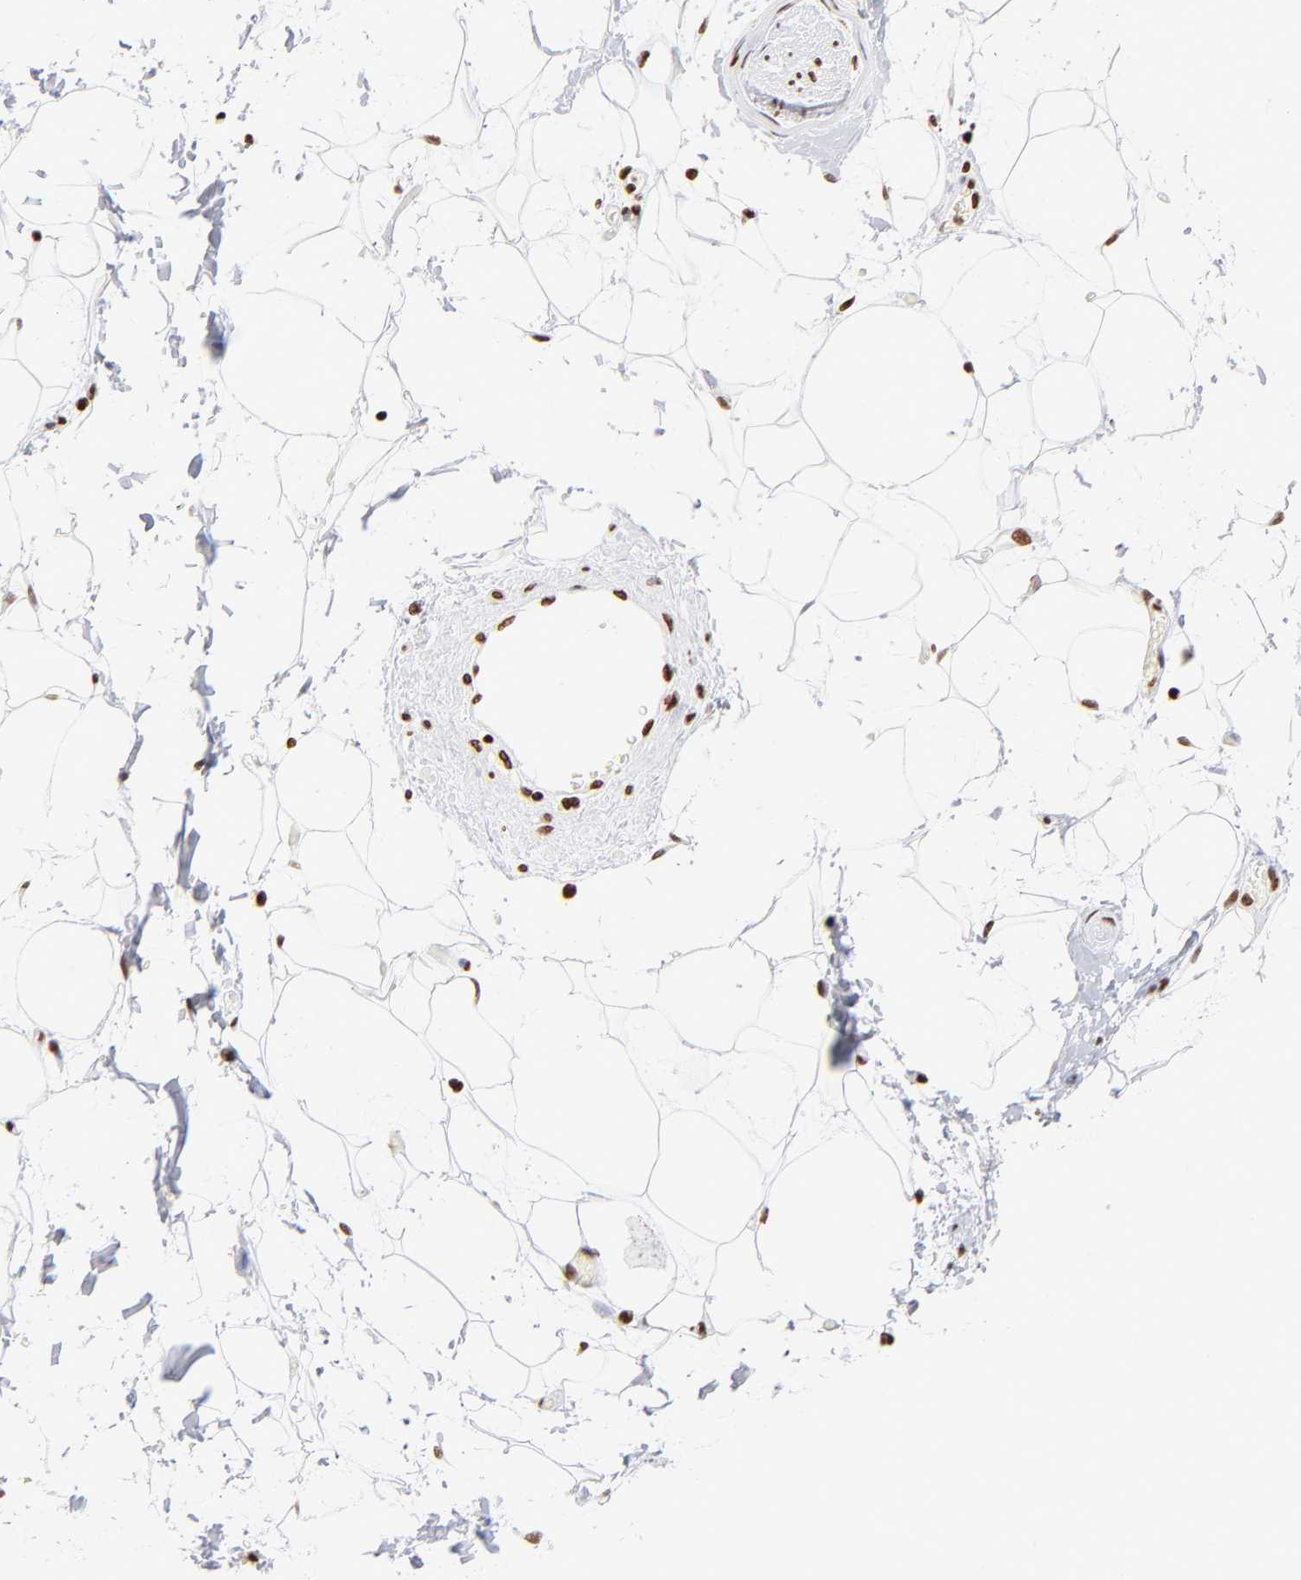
{"staining": {"intensity": "moderate", "quantity": ">75%", "location": "nuclear"}, "tissue": "adipose tissue", "cell_type": "Adipocytes", "image_type": "normal", "snomed": [{"axis": "morphology", "description": "Normal tissue, NOS"}, {"axis": "topography", "description": "Soft tissue"}], "caption": "Immunohistochemistry (IHC) (DAB (3,3'-diaminobenzidine)) staining of unremarkable human adipose tissue exhibits moderate nuclear protein staining in about >75% of adipocytes. (IHC, brightfield microscopy, high magnification).", "gene": "RTL4", "patient": {"sex": "male", "age": 72}}